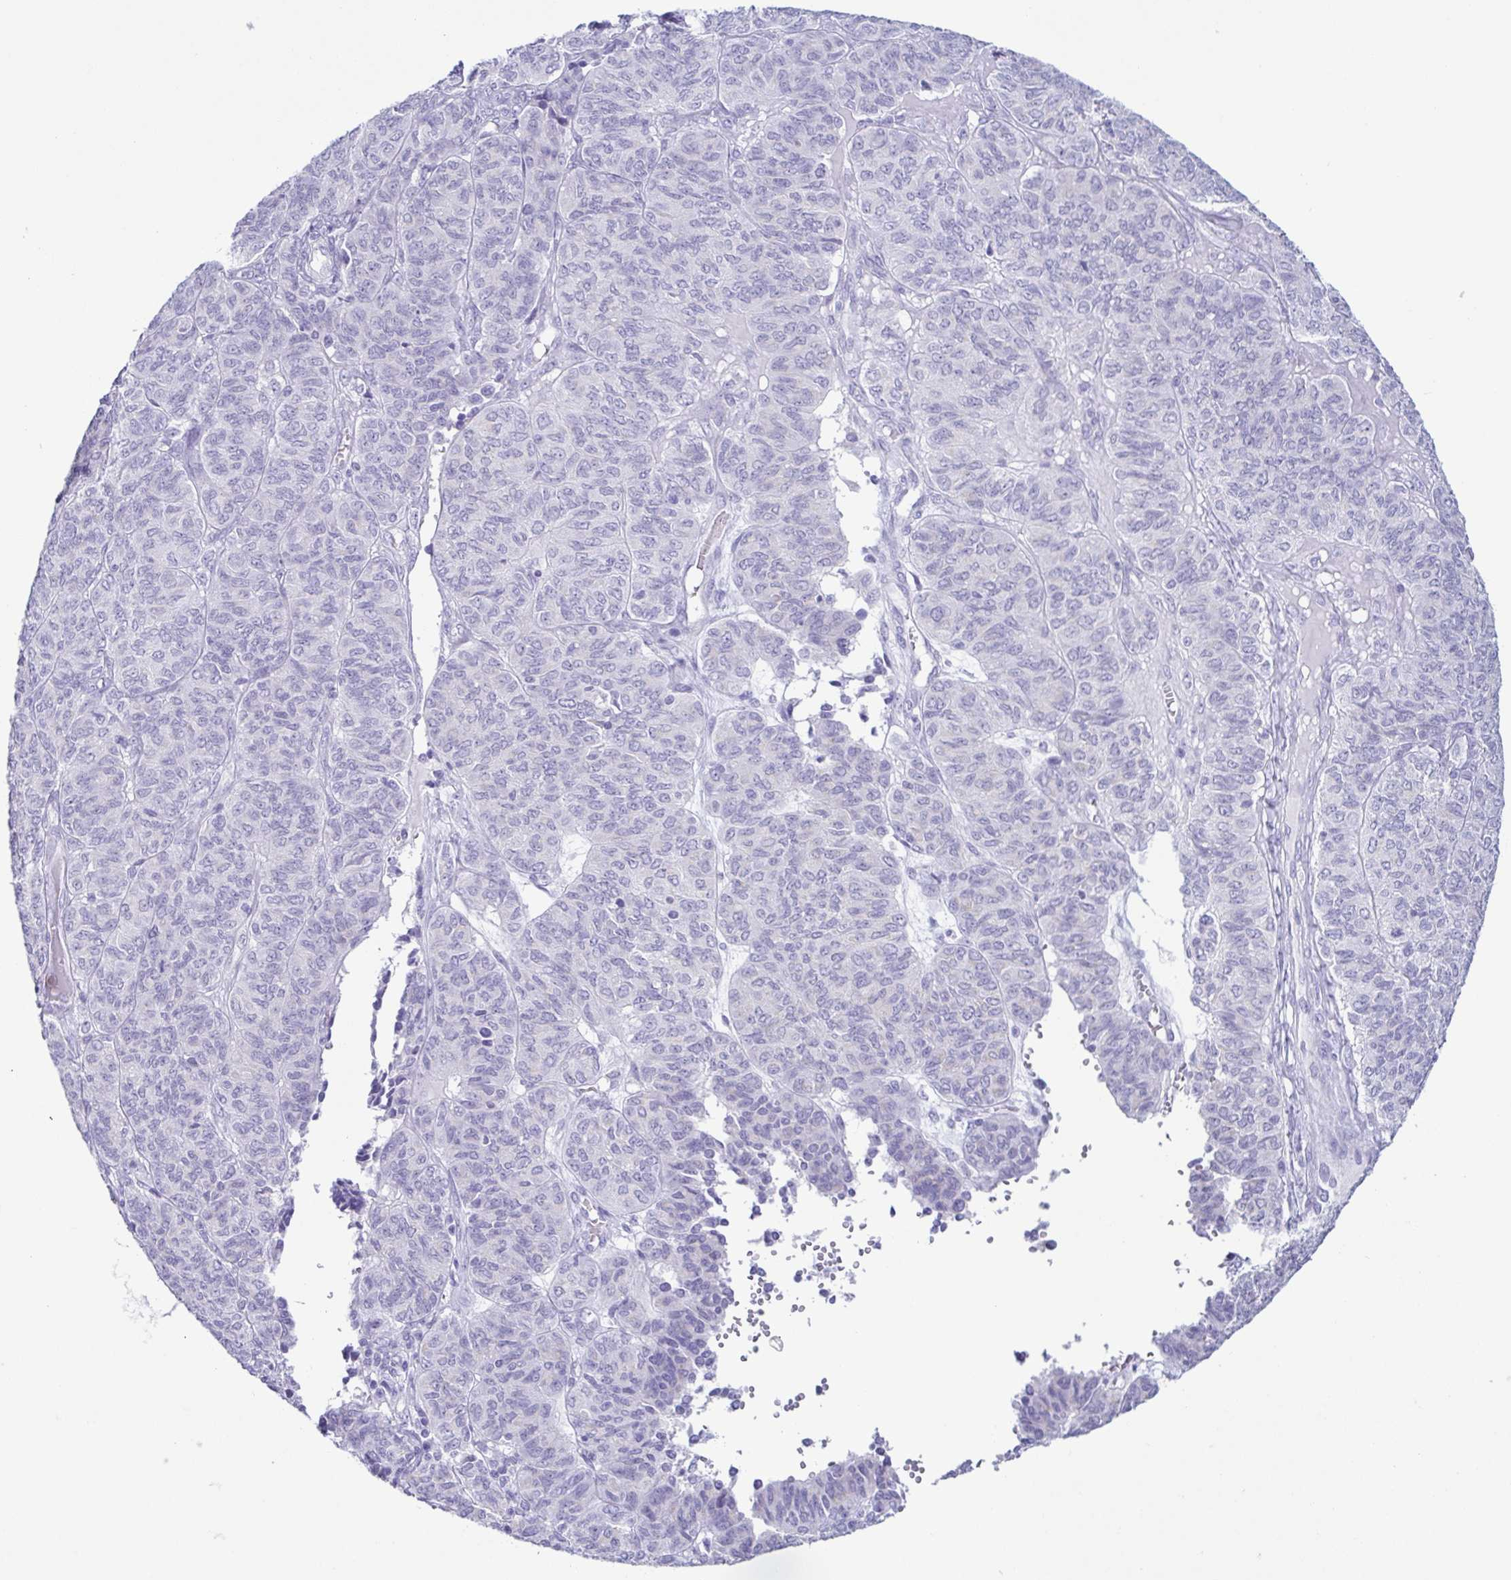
{"staining": {"intensity": "negative", "quantity": "none", "location": "none"}, "tissue": "ovarian cancer", "cell_type": "Tumor cells", "image_type": "cancer", "snomed": [{"axis": "morphology", "description": "Carcinoma, endometroid"}, {"axis": "topography", "description": "Ovary"}], "caption": "IHC image of endometroid carcinoma (ovarian) stained for a protein (brown), which shows no positivity in tumor cells. Nuclei are stained in blue.", "gene": "AZU1", "patient": {"sex": "female", "age": 80}}